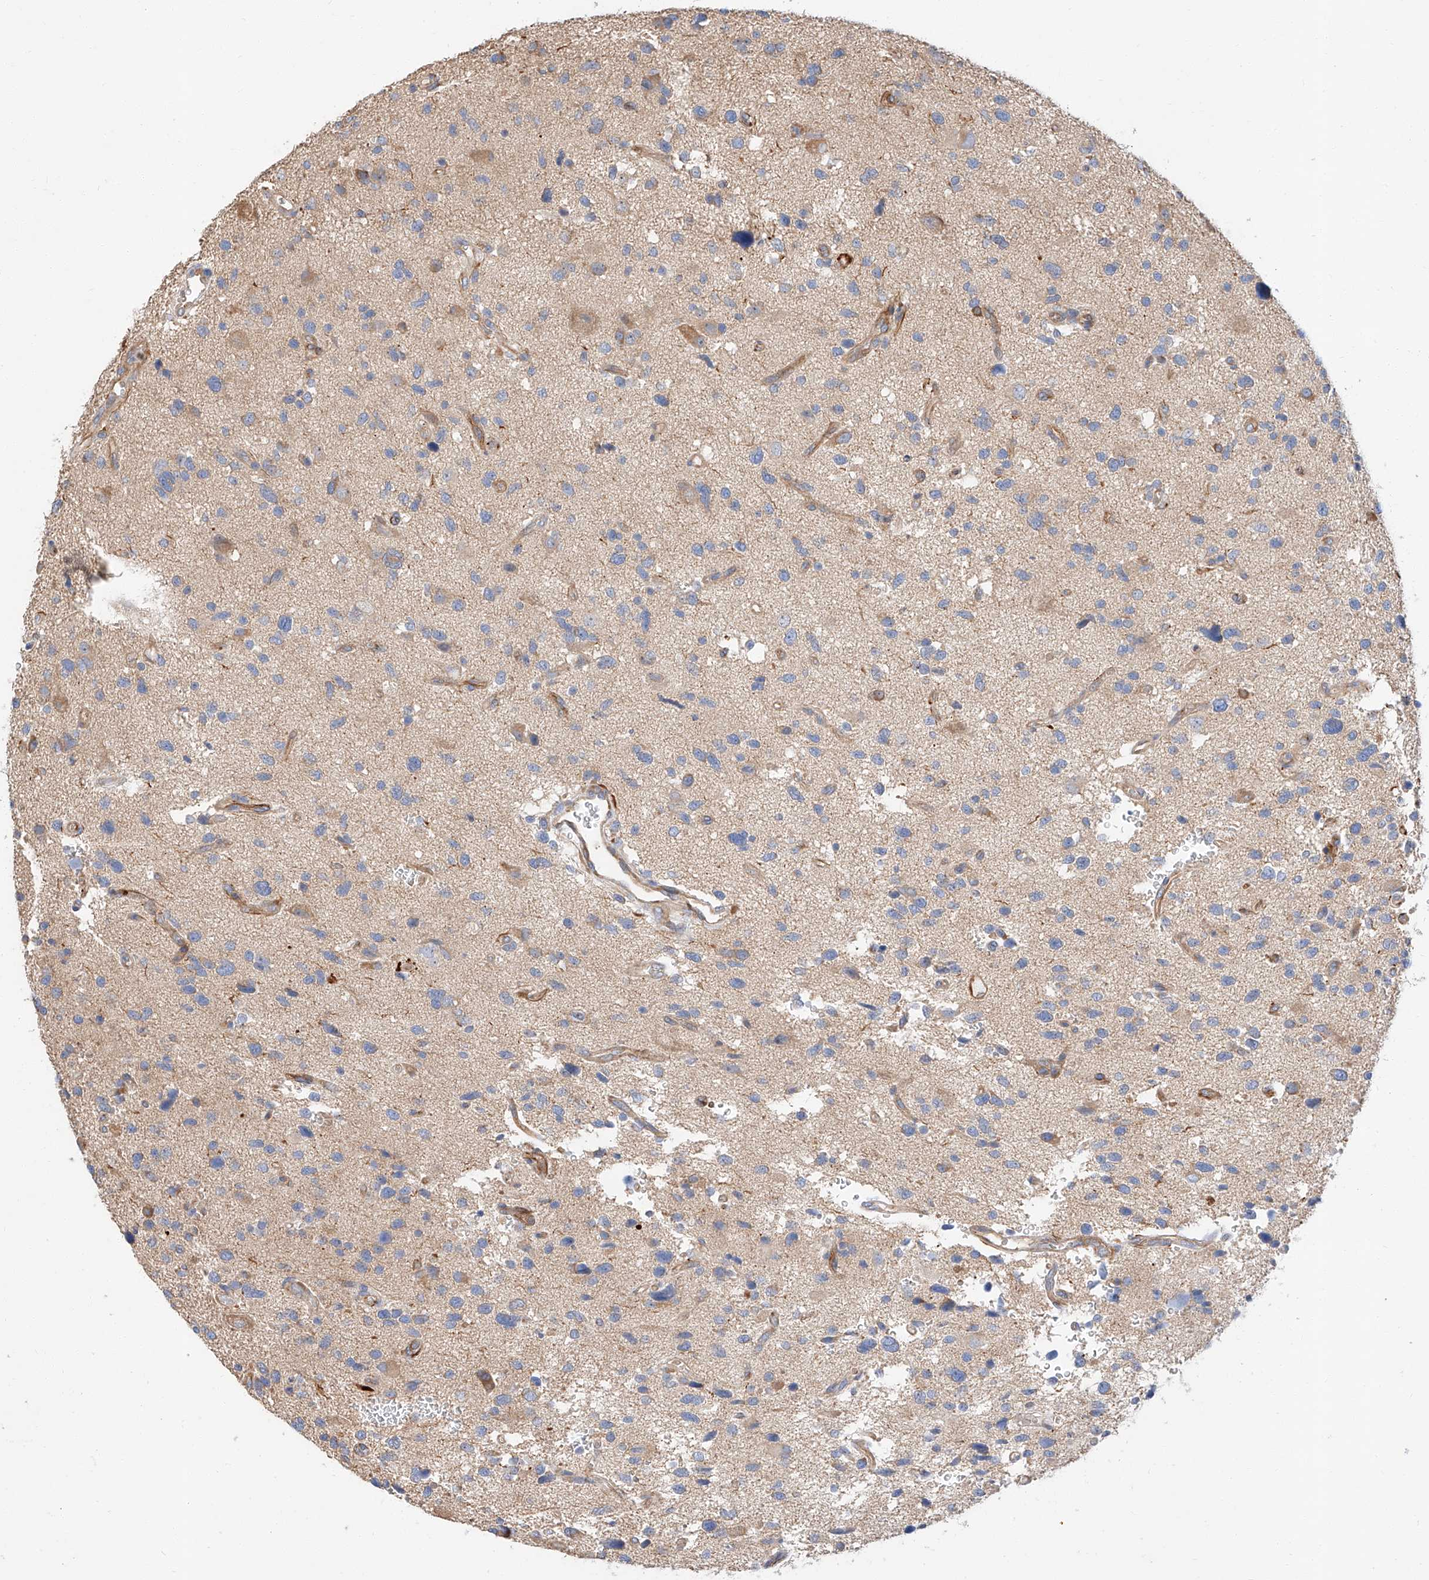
{"staining": {"intensity": "moderate", "quantity": "<25%", "location": "cytoplasmic/membranous"}, "tissue": "glioma", "cell_type": "Tumor cells", "image_type": "cancer", "snomed": [{"axis": "morphology", "description": "Glioma, malignant, High grade"}, {"axis": "topography", "description": "Brain"}], "caption": "A high-resolution micrograph shows immunohistochemistry (IHC) staining of glioma, which shows moderate cytoplasmic/membranous expression in approximately <25% of tumor cells. (DAB IHC, brown staining for protein, blue staining for nuclei).", "gene": "GLMN", "patient": {"sex": "male", "age": 33}}